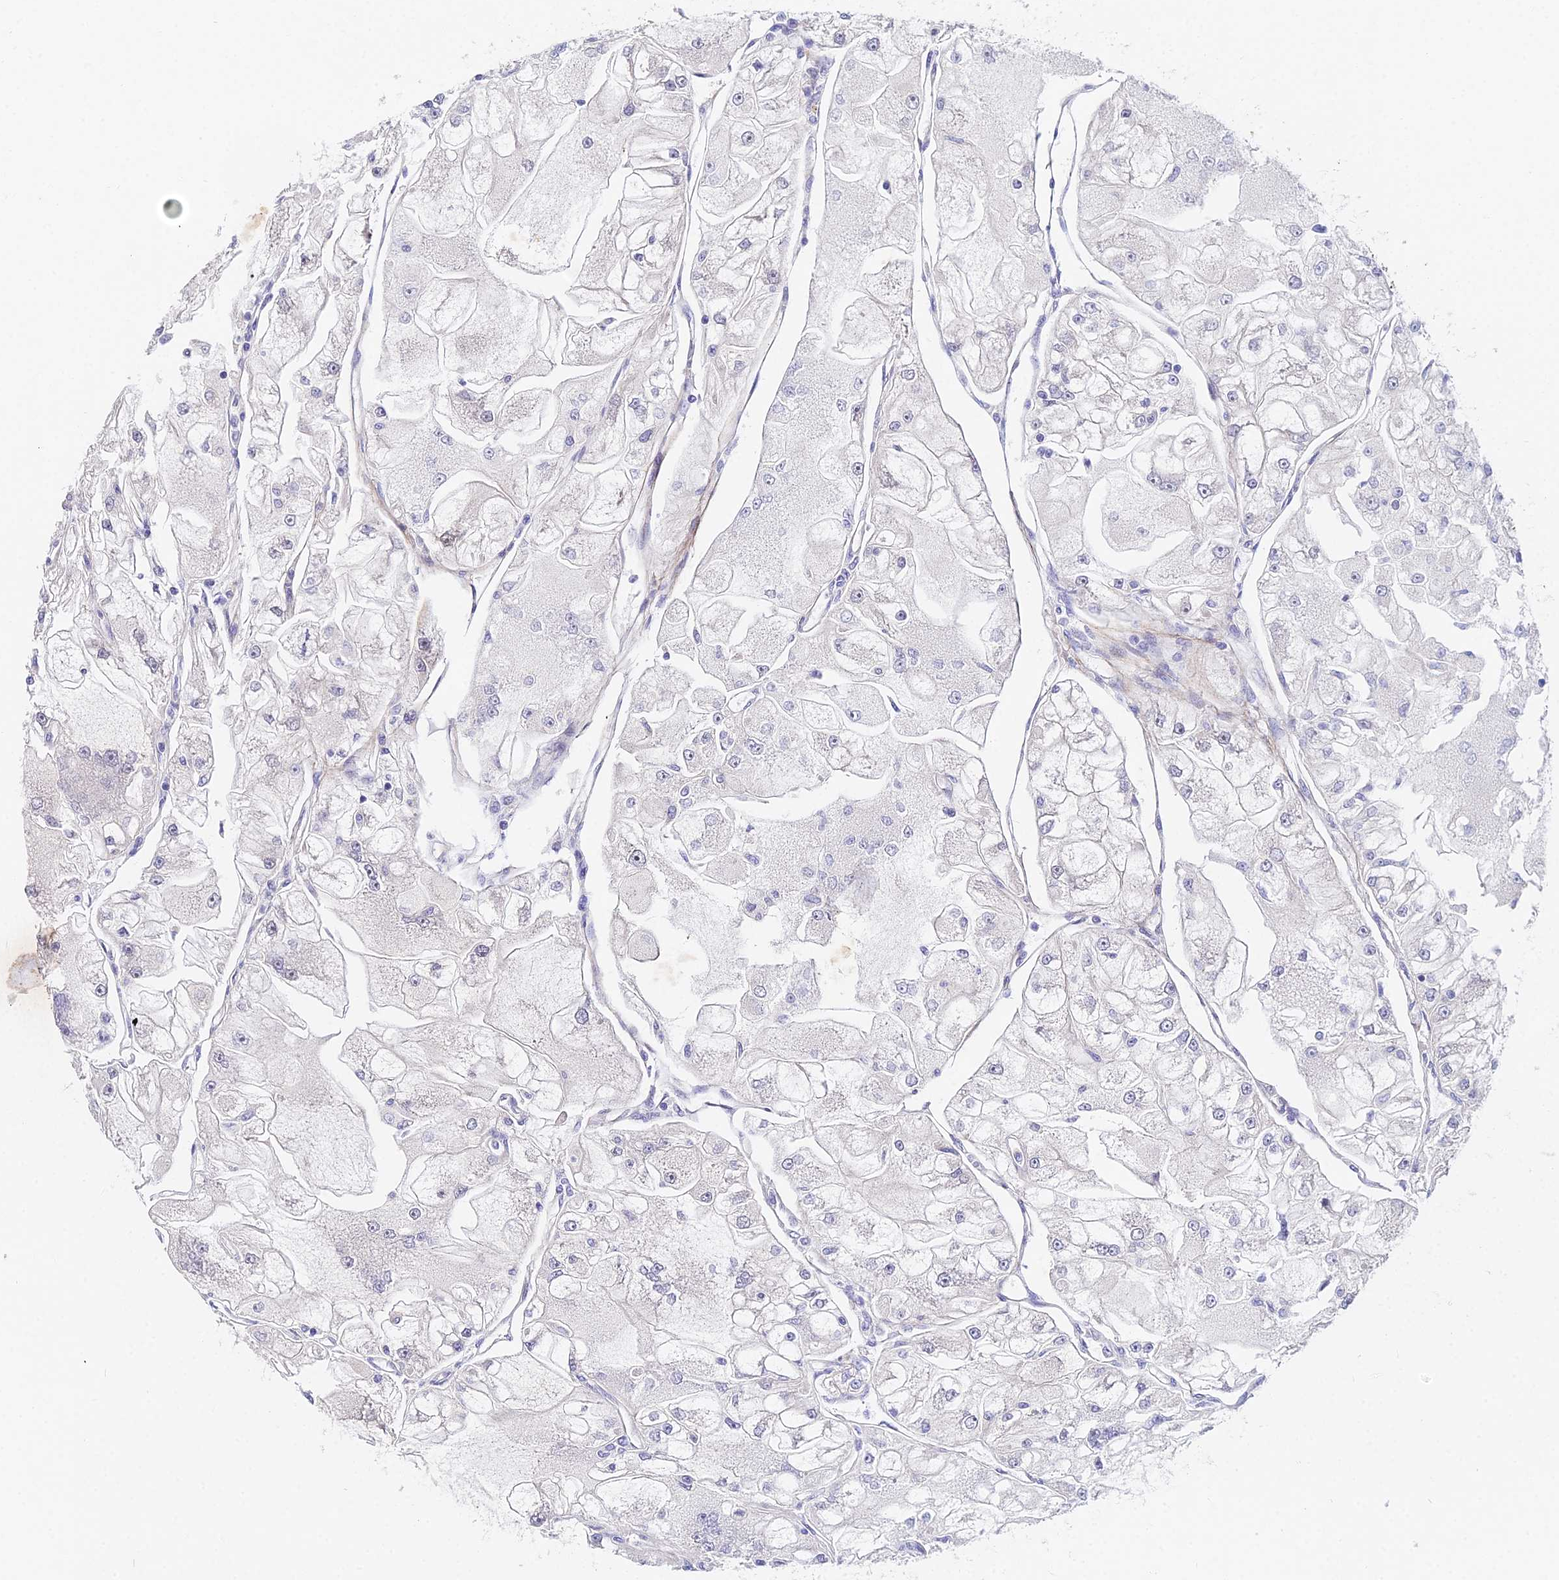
{"staining": {"intensity": "negative", "quantity": "none", "location": "none"}, "tissue": "renal cancer", "cell_type": "Tumor cells", "image_type": "cancer", "snomed": [{"axis": "morphology", "description": "Adenocarcinoma, NOS"}, {"axis": "topography", "description": "Kidney"}], "caption": "Human renal cancer stained for a protein using IHC displays no staining in tumor cells.", "gene": "INPP4A", "patient": {"sex": "female", "age": 72}}